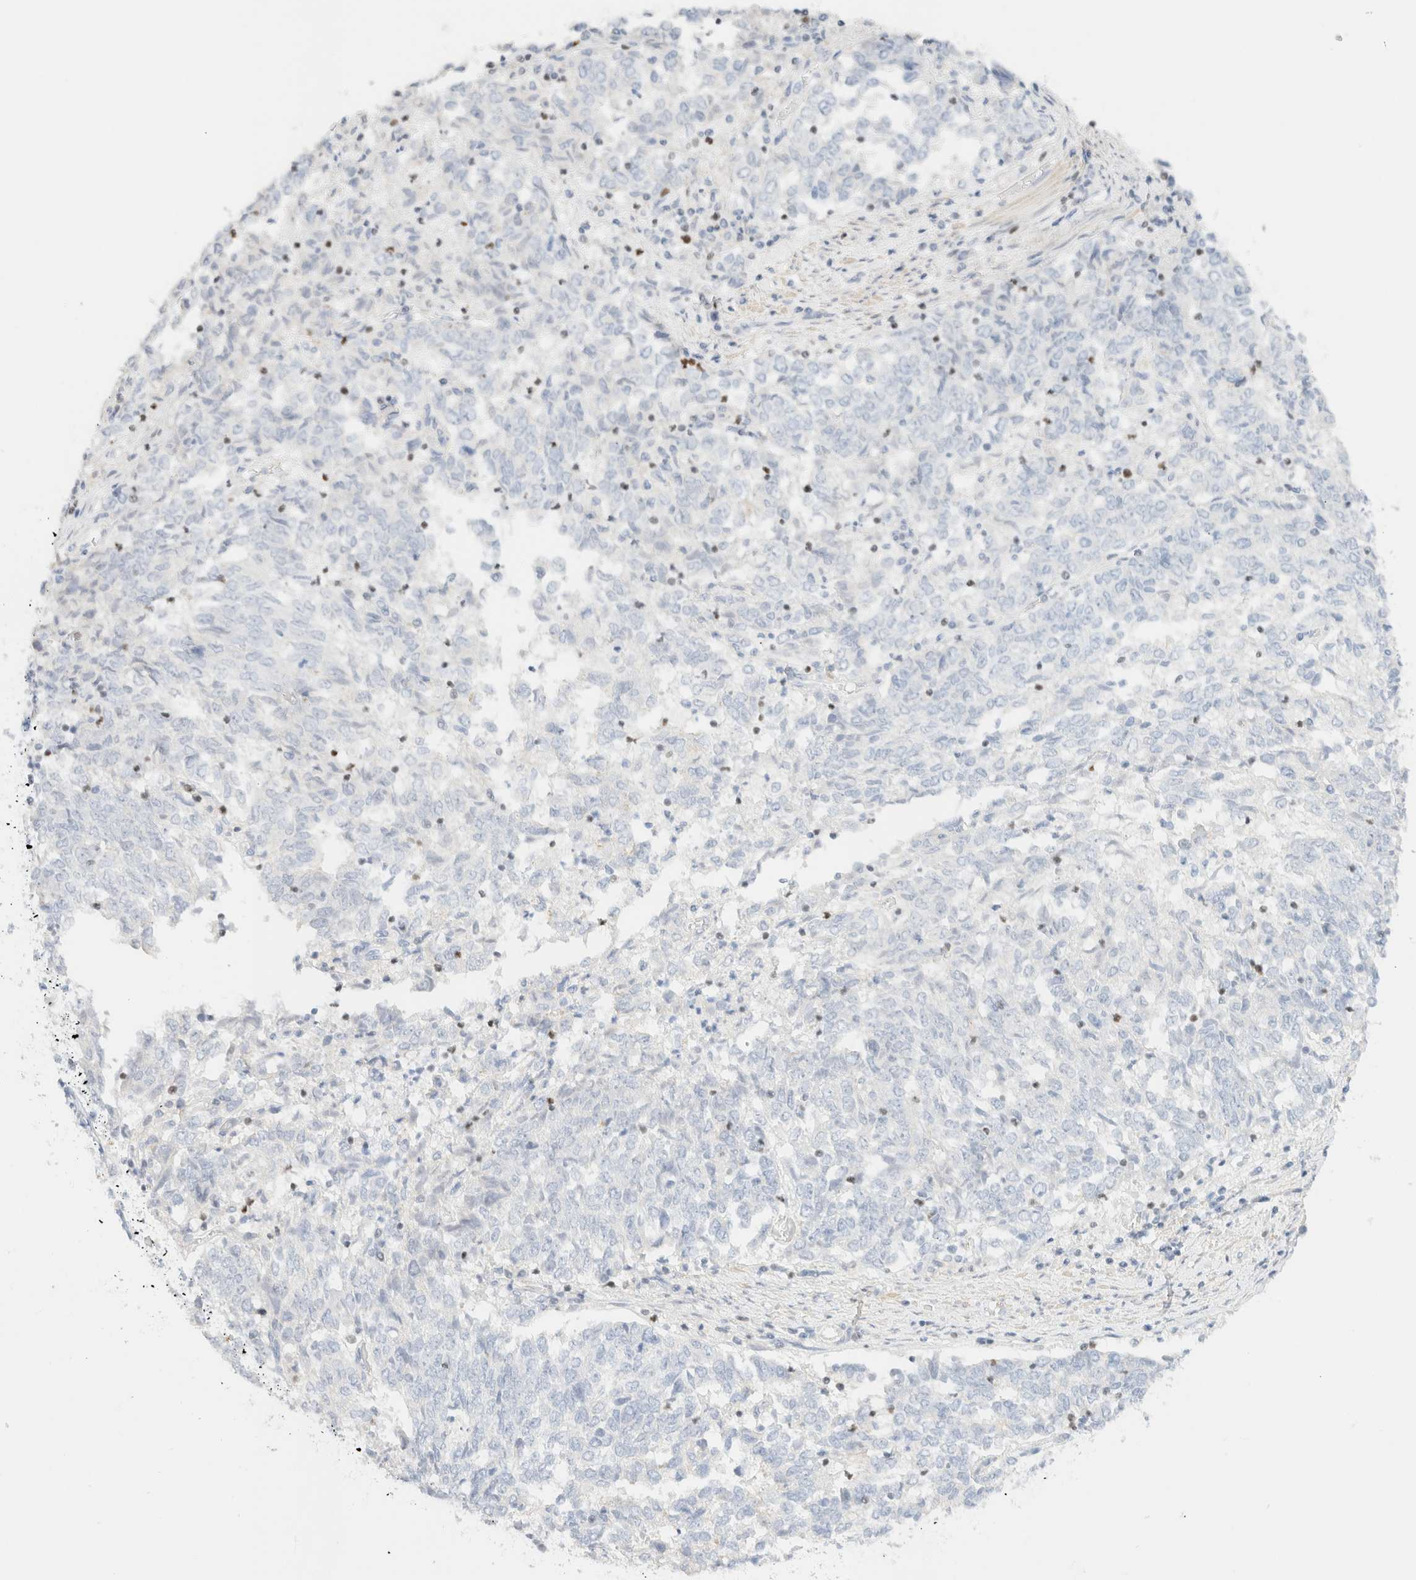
{"staining": {"intensity": "negative", "quantity": "none", "location": "none"}, "tissue": "endometrial cancer", "cell_type": "Tumor cells", "image_type": "cancer", "snomed": [{"axis": "morphology", "description": "Adenocarcinoma, NOS"}, {"axis": "topography", "description": "Endometrium"}], "caption": "Tumor cells are negative for protein expression in human endometrial cancer. The staining is performed using DAB (3,3'-diaminobenzidine) brown chromogen with nuclei counter-stained in using hematoxylin.", "gene": "IKZF3", "patient": {"sex": "female", "age": 80}}